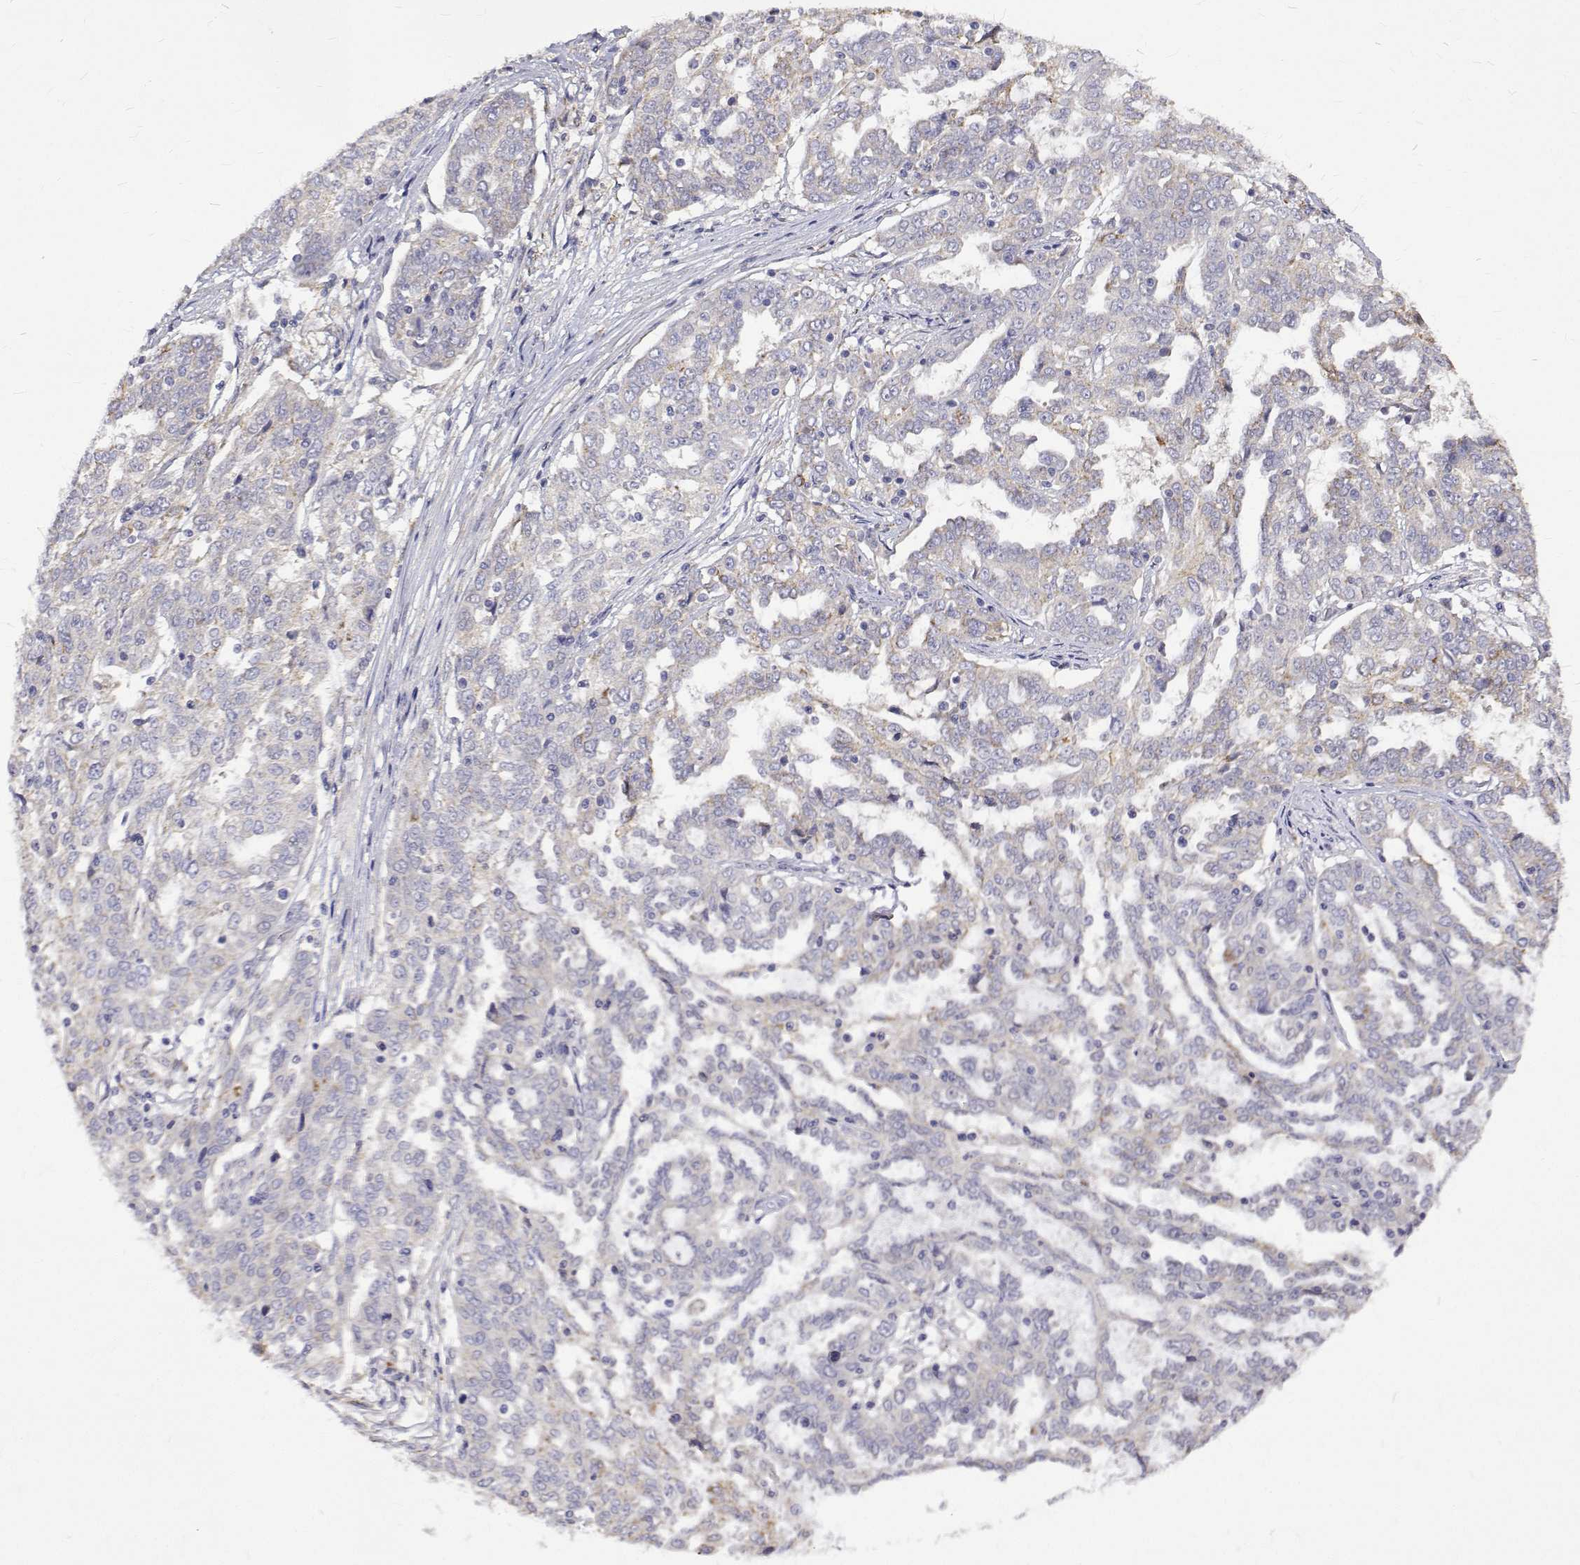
{"staining": {"intensity": "negative", "quantity": "none", "location": "none"}, "tissue": "ovarian cancer", "cell_type": "Tumor cells", "image_type": "cancer", "snomed": [{"axis": "morphology", "description": "Cystadenocarcinoma, serous, NOS"}, {"axis": "topography", "description": "Ovary"}], "caption": "Immunohistochemistry of human ovarian cancer shows no expression in tumor cells.", "gene": "PADI1", "patient": {"sex": "female", "age": 67}}